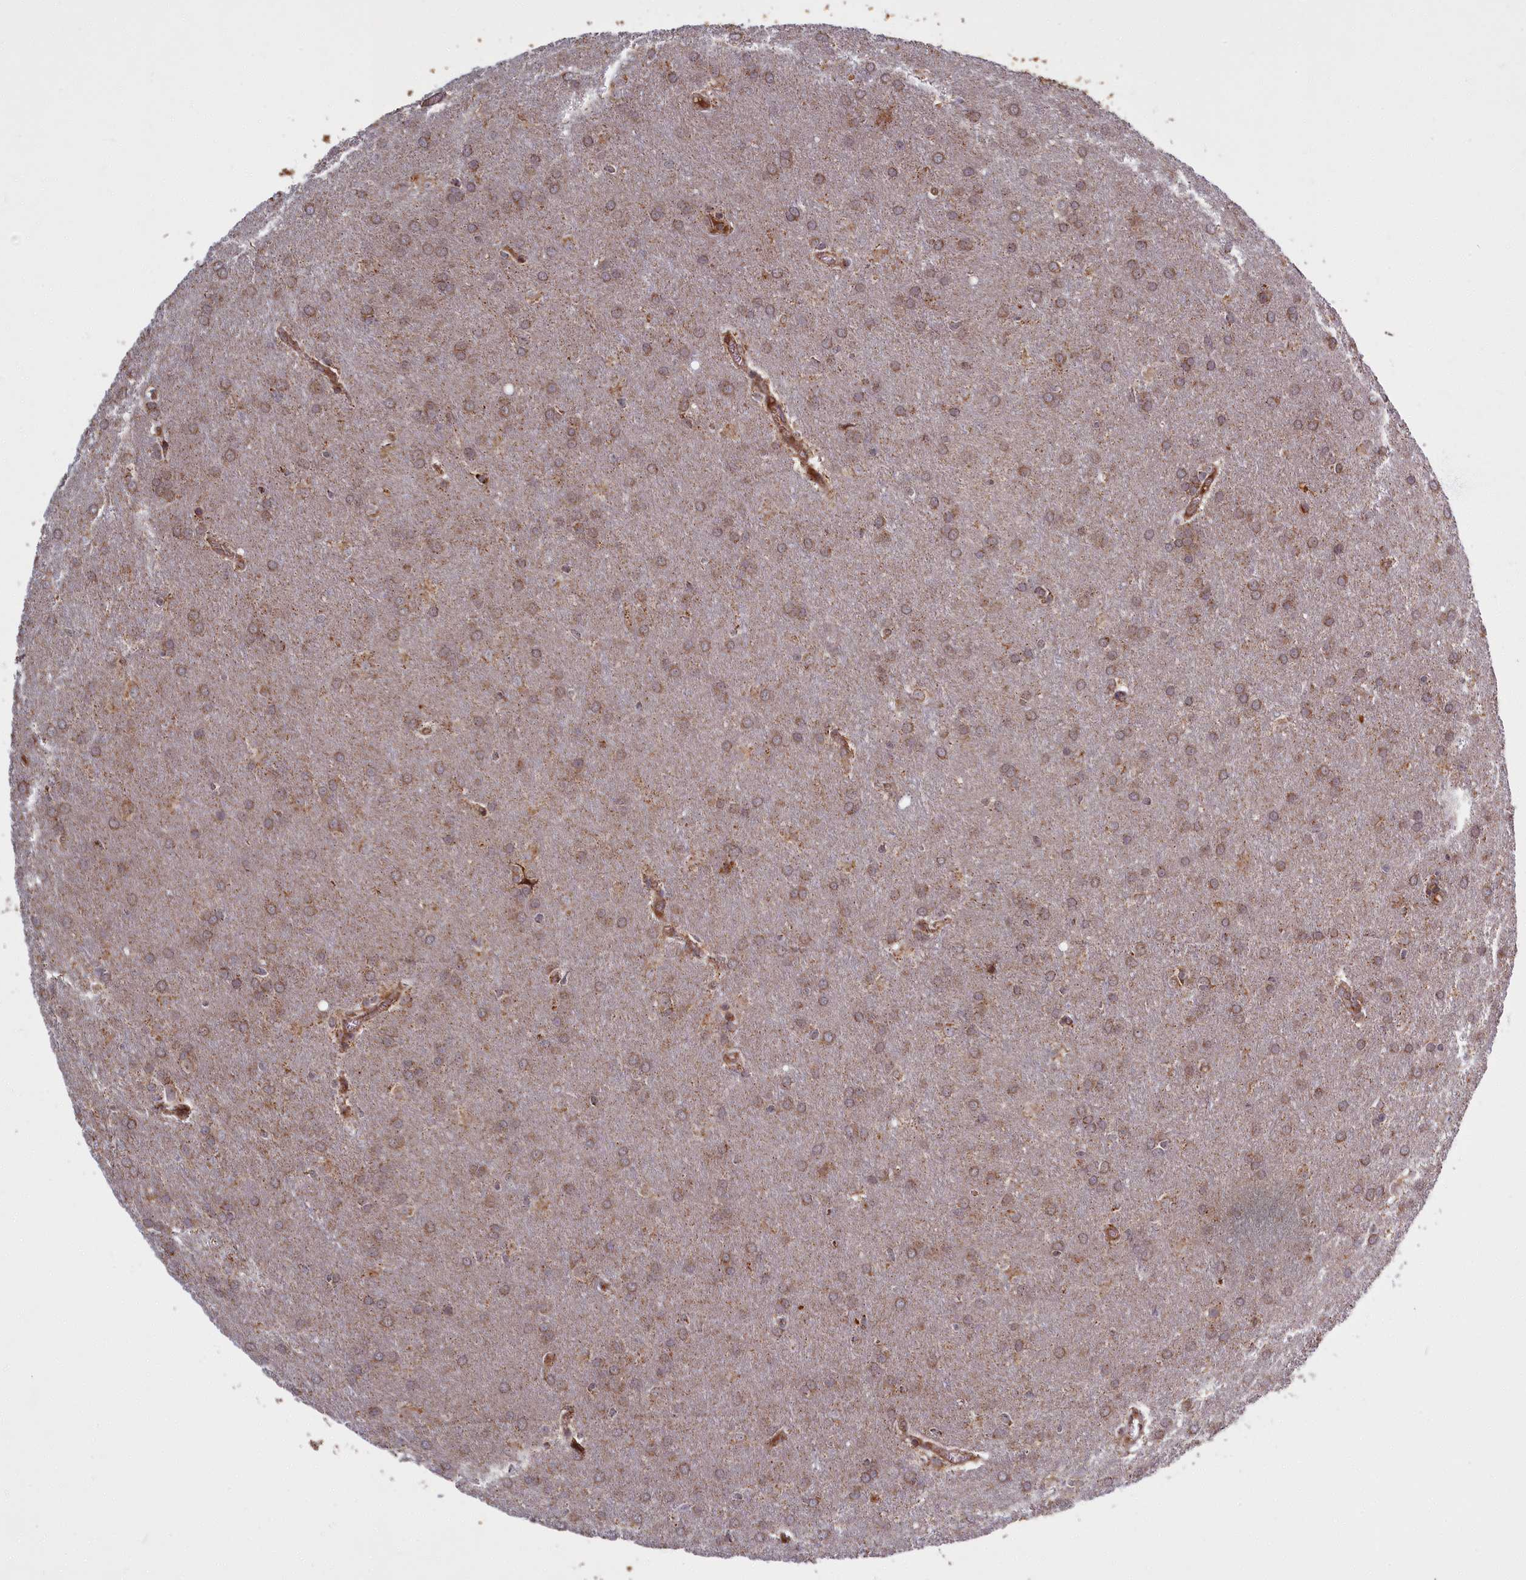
{"staining": {"intensity": "weak", "quantity": ">75%", "location": "cytoplasmic/membranous"}, "tissue": "glioma", "cell_type": "Tumor cells", "image_type": "cancer", "snomed": [{"axis": "morphology", "description": "Glioma, malignant, Low grade"}, {"axis": "topography", "description": "Brain"}], "caption": "Human malignant glioma (low-grade) stained with a protein marker displays weak staining in tumor cells.", "gene": "PLA2G10", "patient": {"sex": "female", "age": 32}}